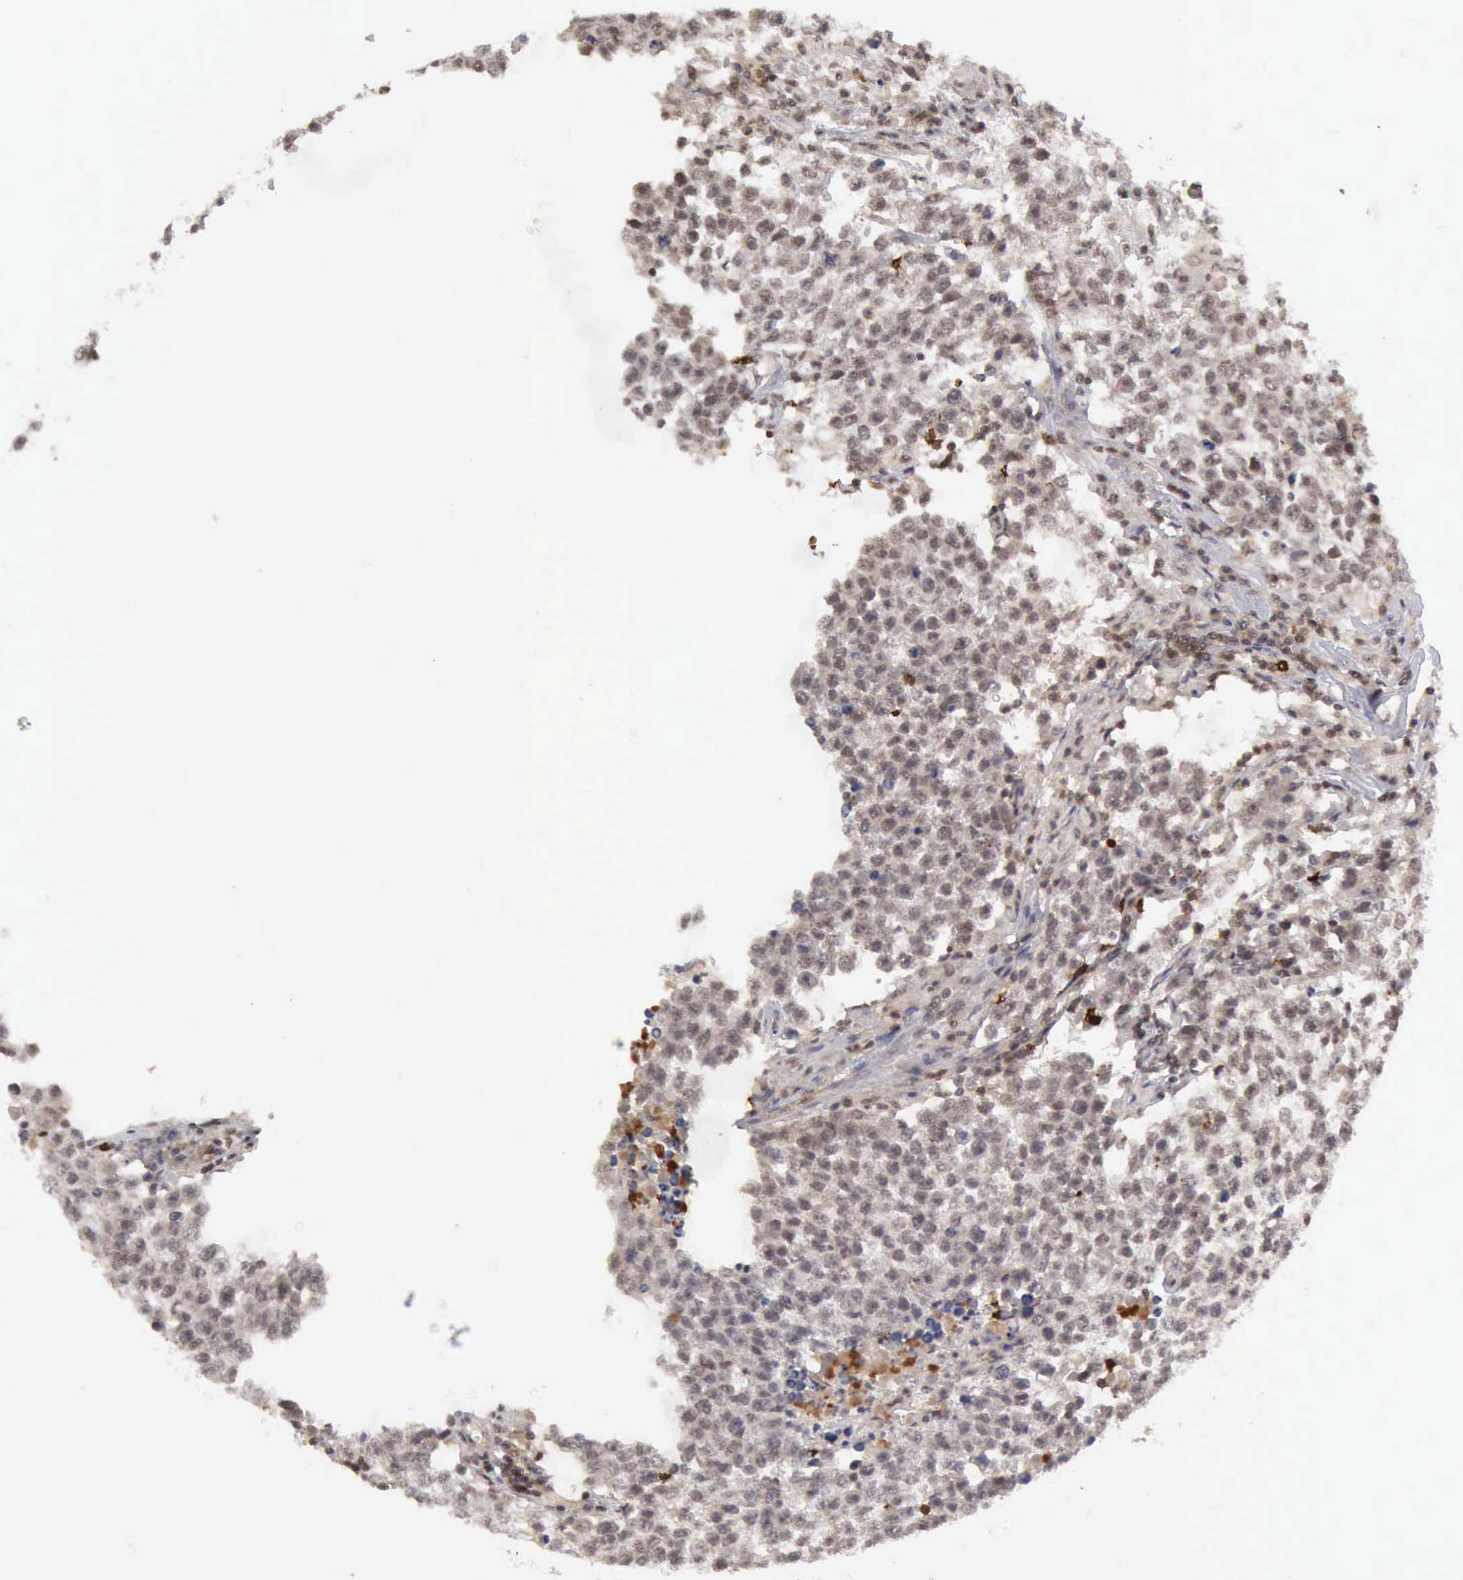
{"staining": {"intensity": "weak", "quantity": ">75%", "location": "cytoplasmic/membranous"}, "tissue": "testis cancer", "cell_type": "Tumor cells", "image_type": "cancer", "snomed": [{"axis": "morphology", "description": "Seminoma, NOS"}, {"axis": "topography", "description": "Testis"}], "caption": "About >75% of tumor cells in human testis cancer reveal weak cytoplasmic/membranous protein expression as visualized by brown immunohistochemical staining.", "gene": "CDKN2A", "patient": {"sex": "male", "age": 36}}